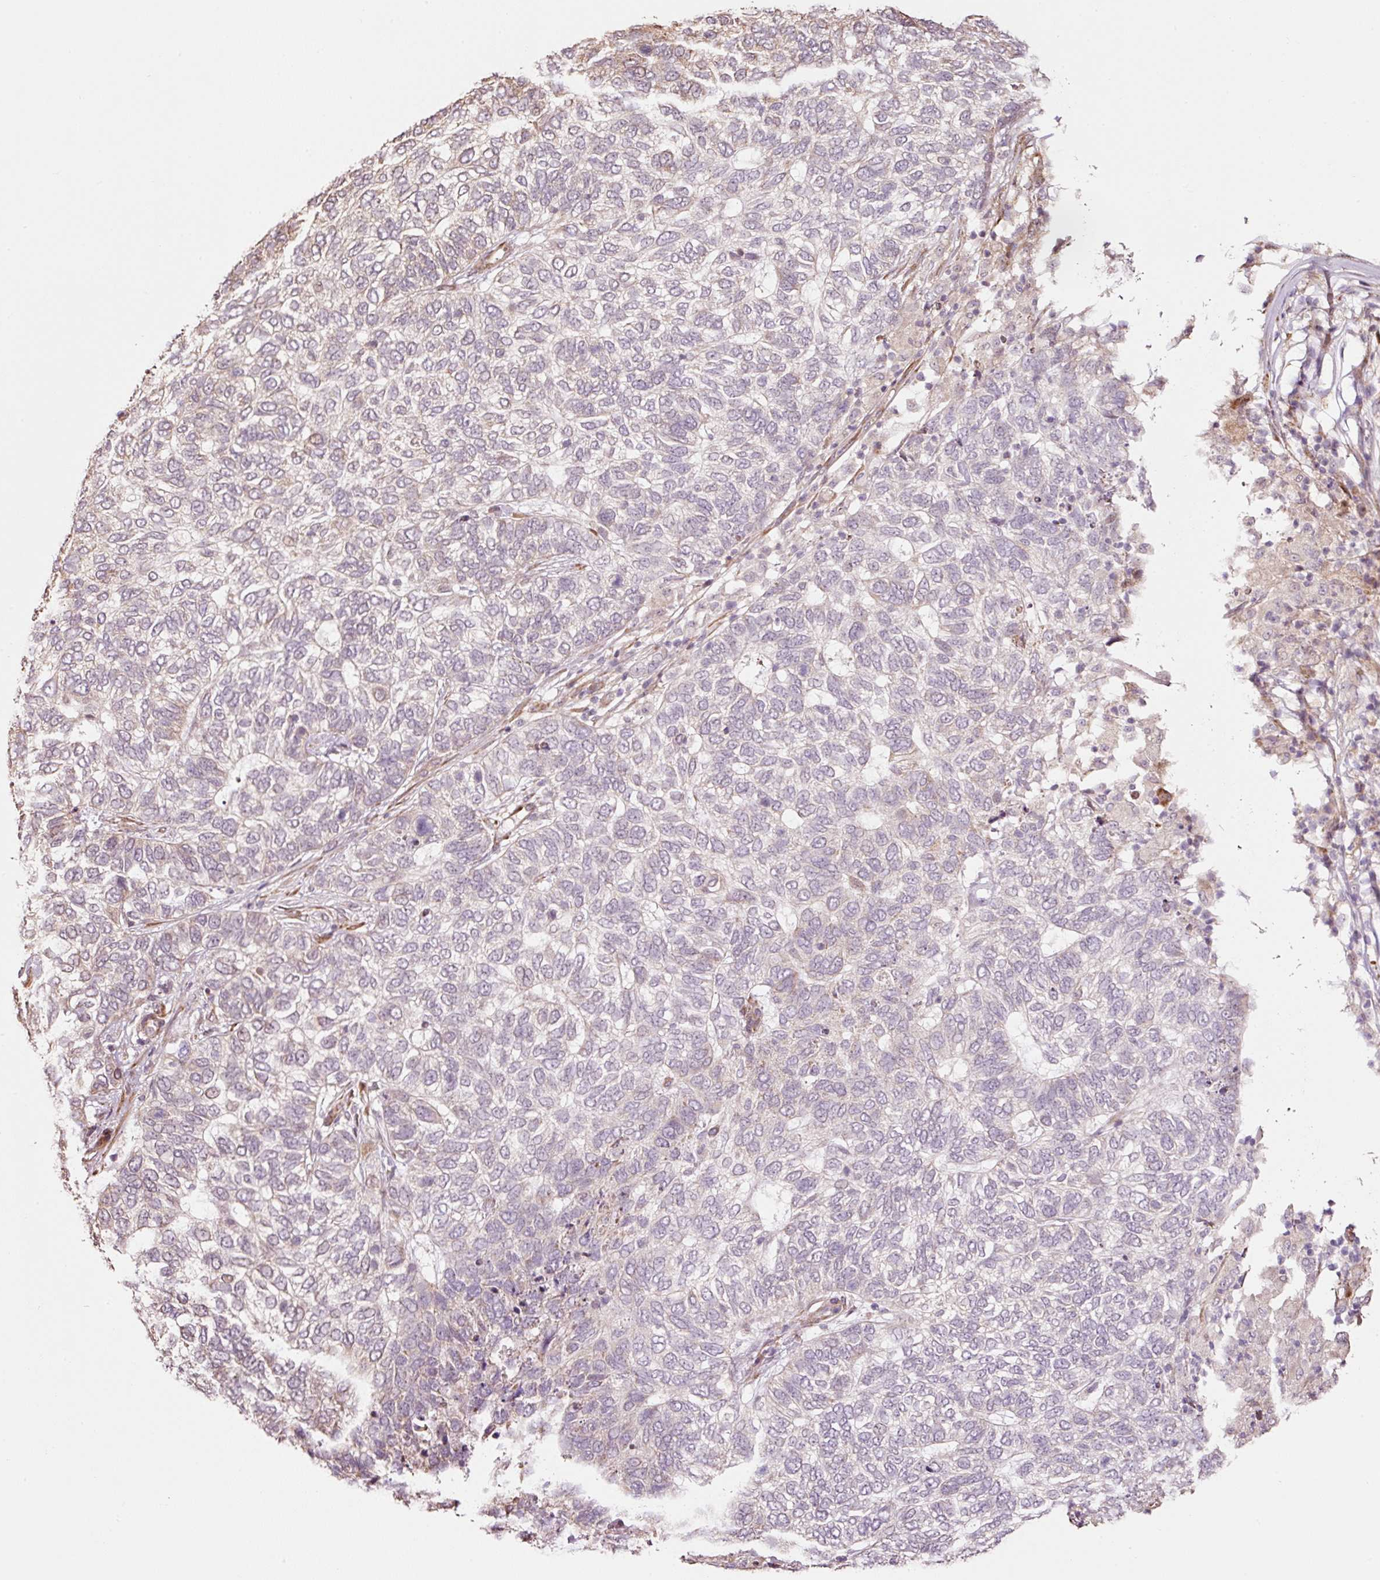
{"staining": {"intensity": "negative", "quantity": "none", "location": "none"}, "tissue": "skin cancer", "cell_type": "Tumor cells", "image_type": "cancer", "snomed": [{"axis": "morphology", "description": "Basal cell carcinoma"}, {"axis": "topography", "description": "Skin"}], "caption": "Immunohistochemical staining of human basal cell carcinoma (skin) reveals no significant positivity in tumor cells.", "gene": "ETF1", "patient": {"sex": "female", "age": 65}}